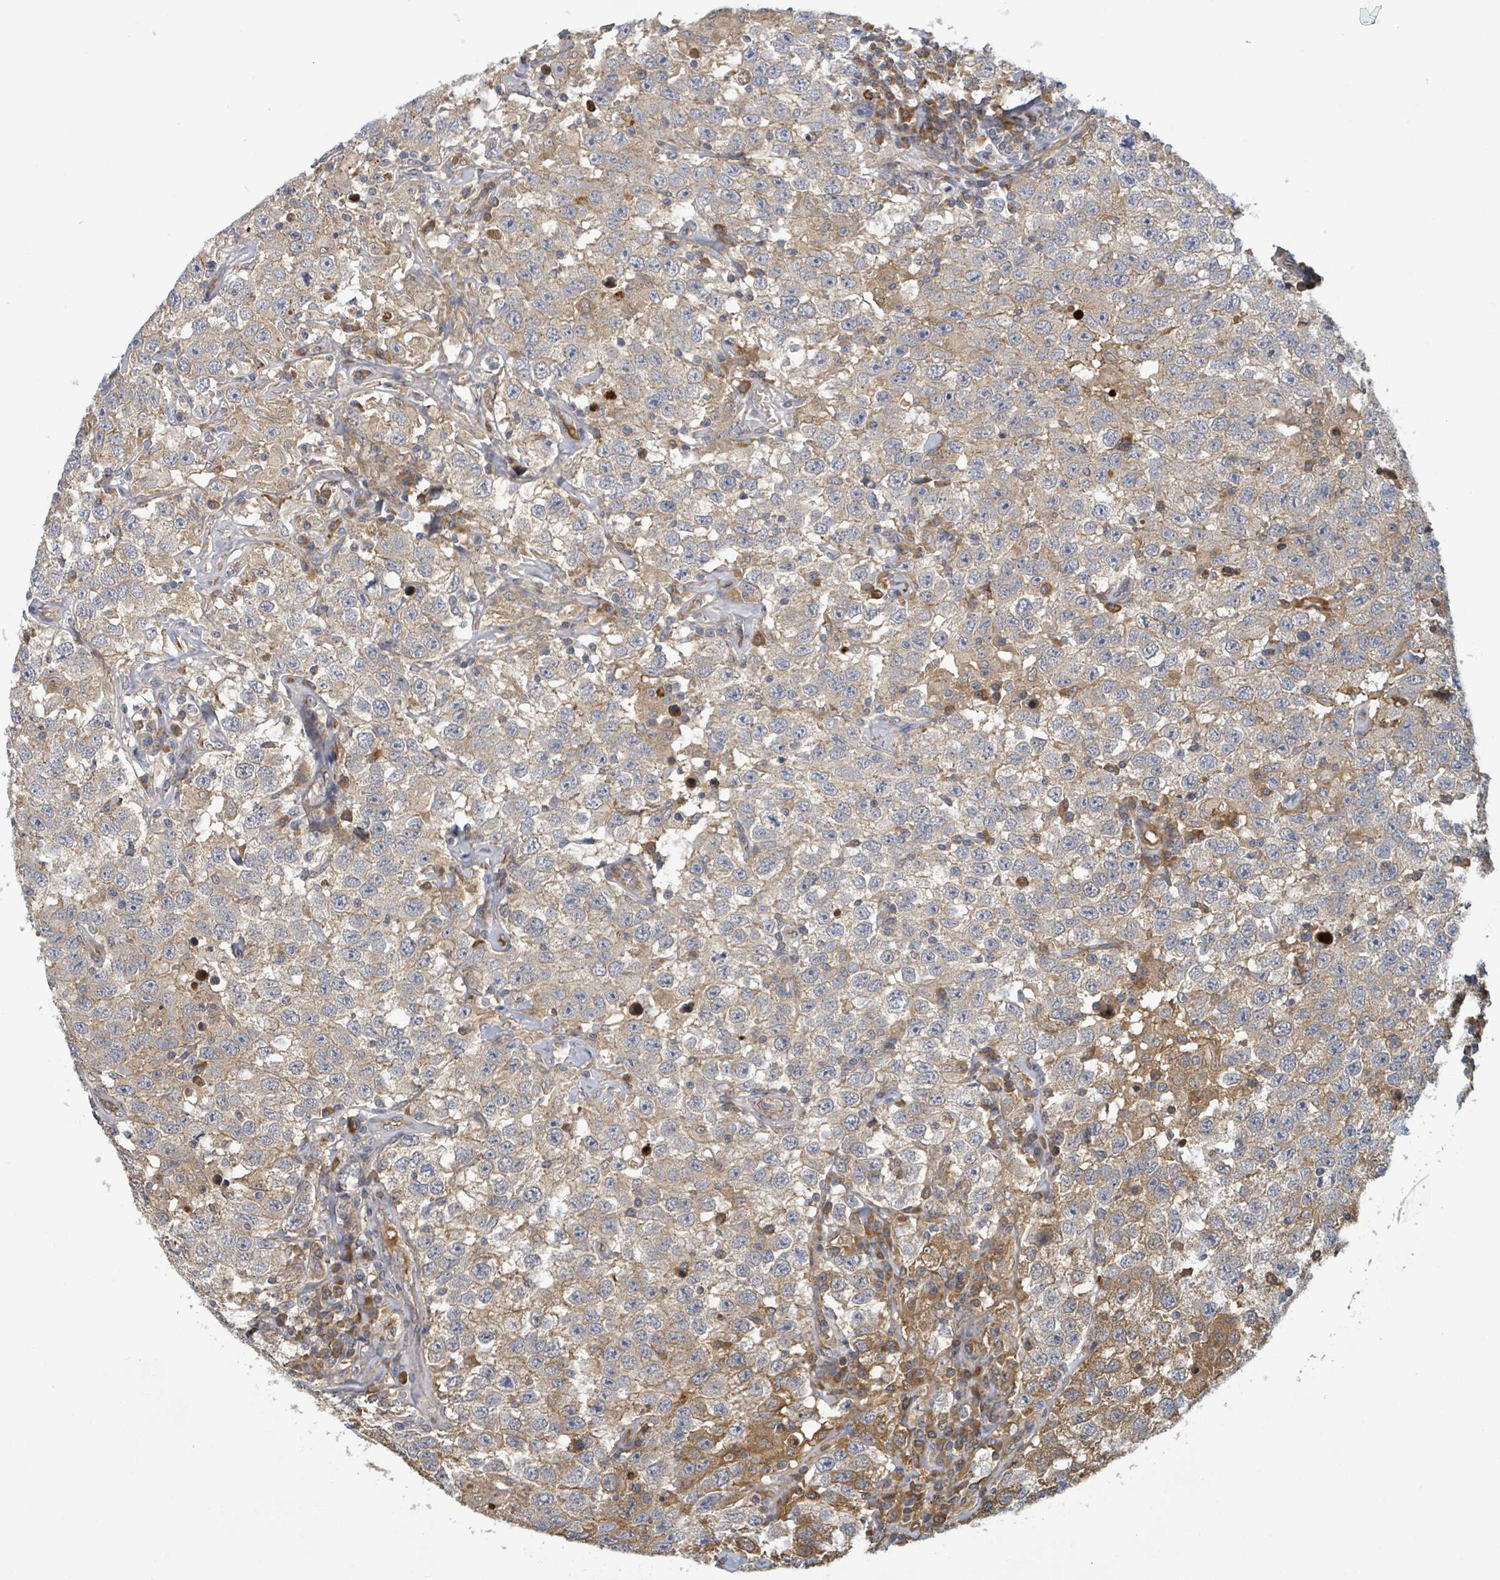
{"staining": {"intensity": "weak", "quantity": ">75%", "location": "cytoplasmic/membranous"}, "tissue": "testis cancer", "cell_type": "Tumor cells", "image_type": "cancer", "snomed": [{"axis": "morphology", "description": "Seminoma, NOS"}, {"axis": "topography", "description": "Testis"}], "caption": "Seminoma (testis) was stained to show a protein in brown. There is low levels of weak cytoplasmic/membranous staining in about >75% of tumor cells.", "gene": "STARD4", "patient": {"sex": "male", "age": 41}}